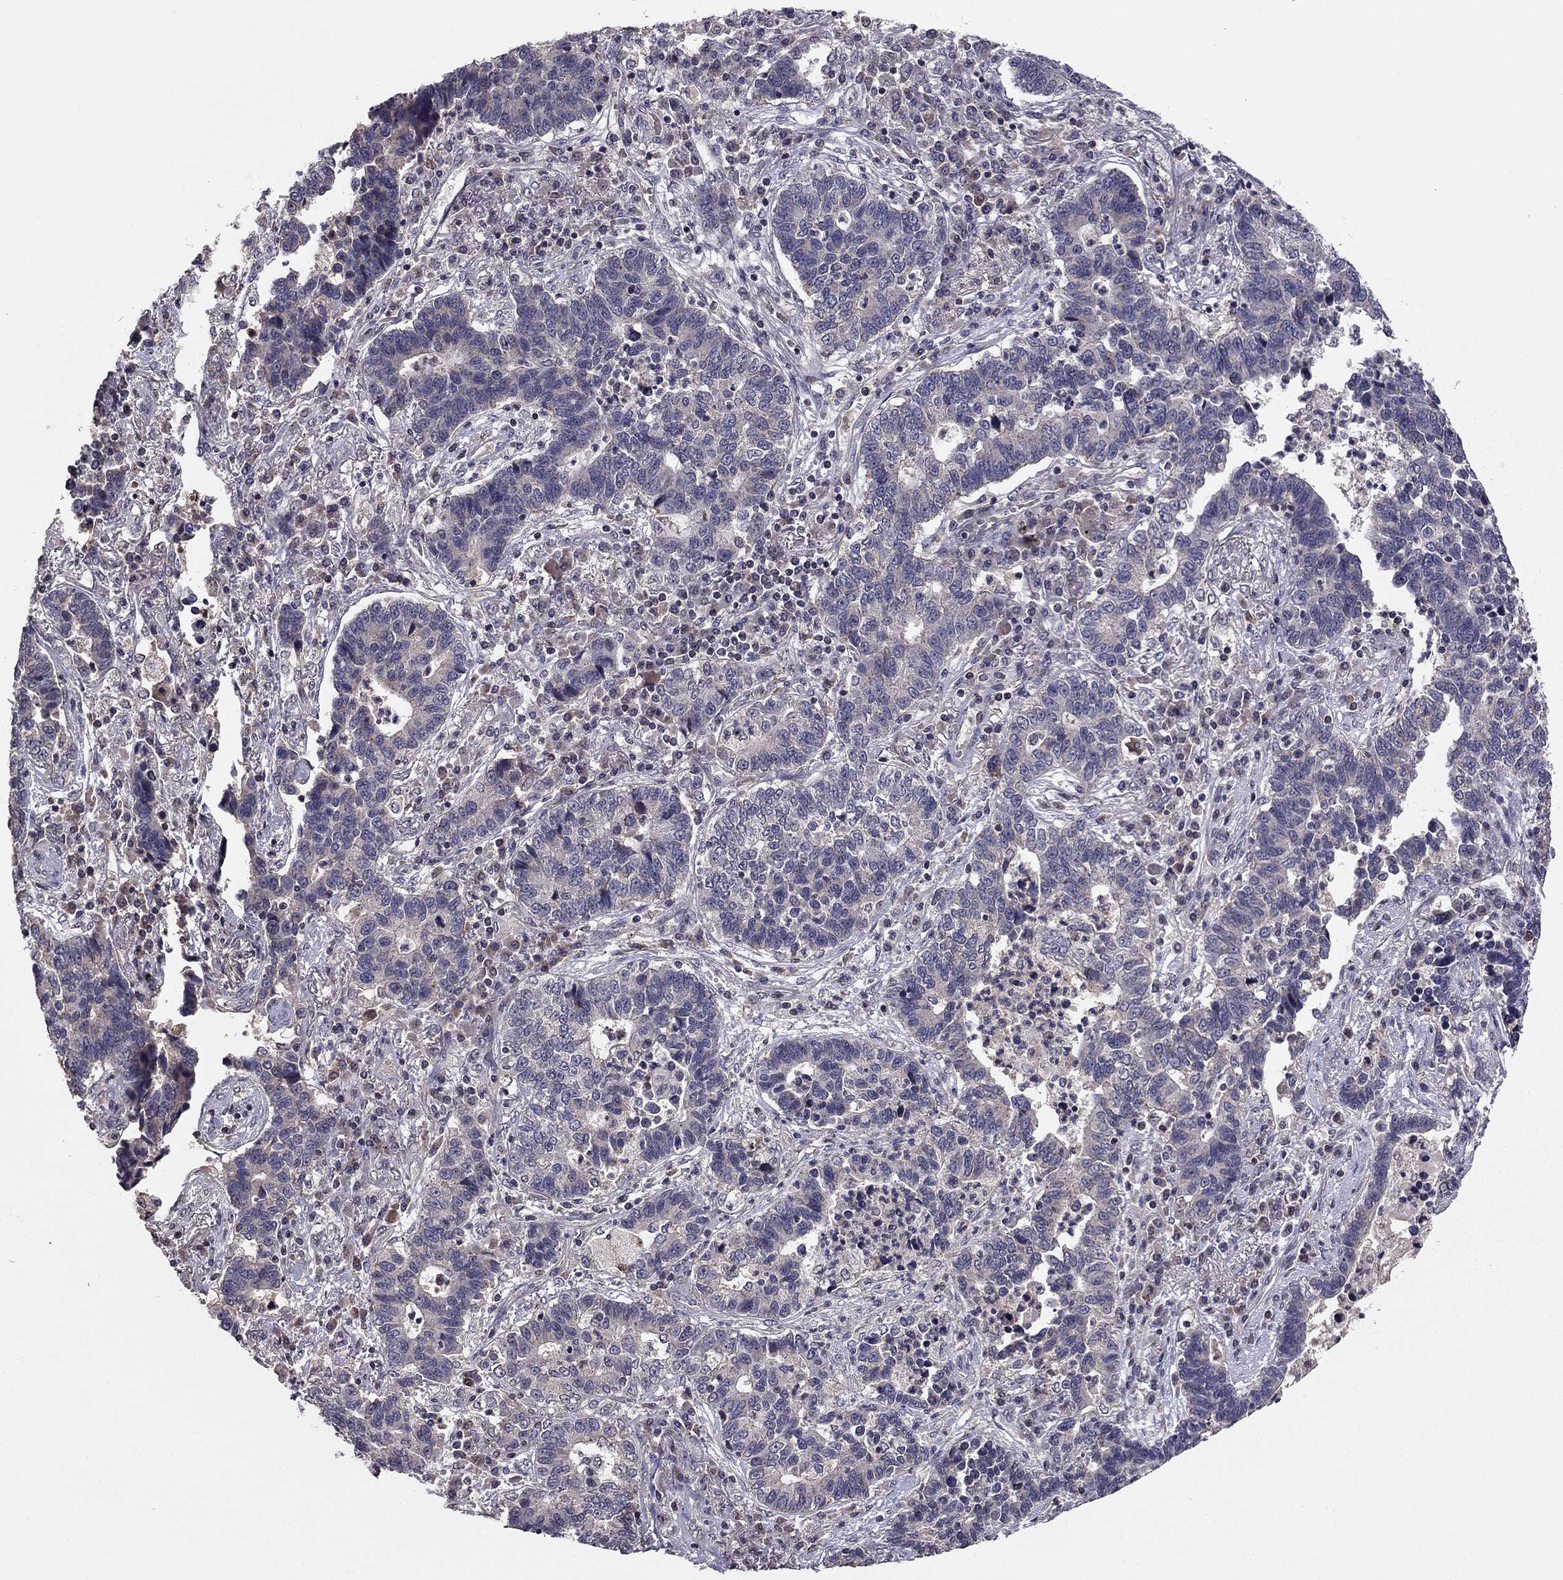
{"staining": {"intensity": "negative", "quantity": "none", "location": "none"}, "tissue": "lung cancer", "cell_type": "Tumor cells", "image_type": "cancer", "snomed": [{"axis": "morphology", "description": "Adenocarcinoma, NOS"}, {"axis": "topography", "description": "Lung"}], "caption": "DAB immunohistochemical staining of human adenocarcinoma (lung) reveals no significant positivity in tumor cells.", "gene": "HCN1", "patient": {"sex": "female", "age": 57}}